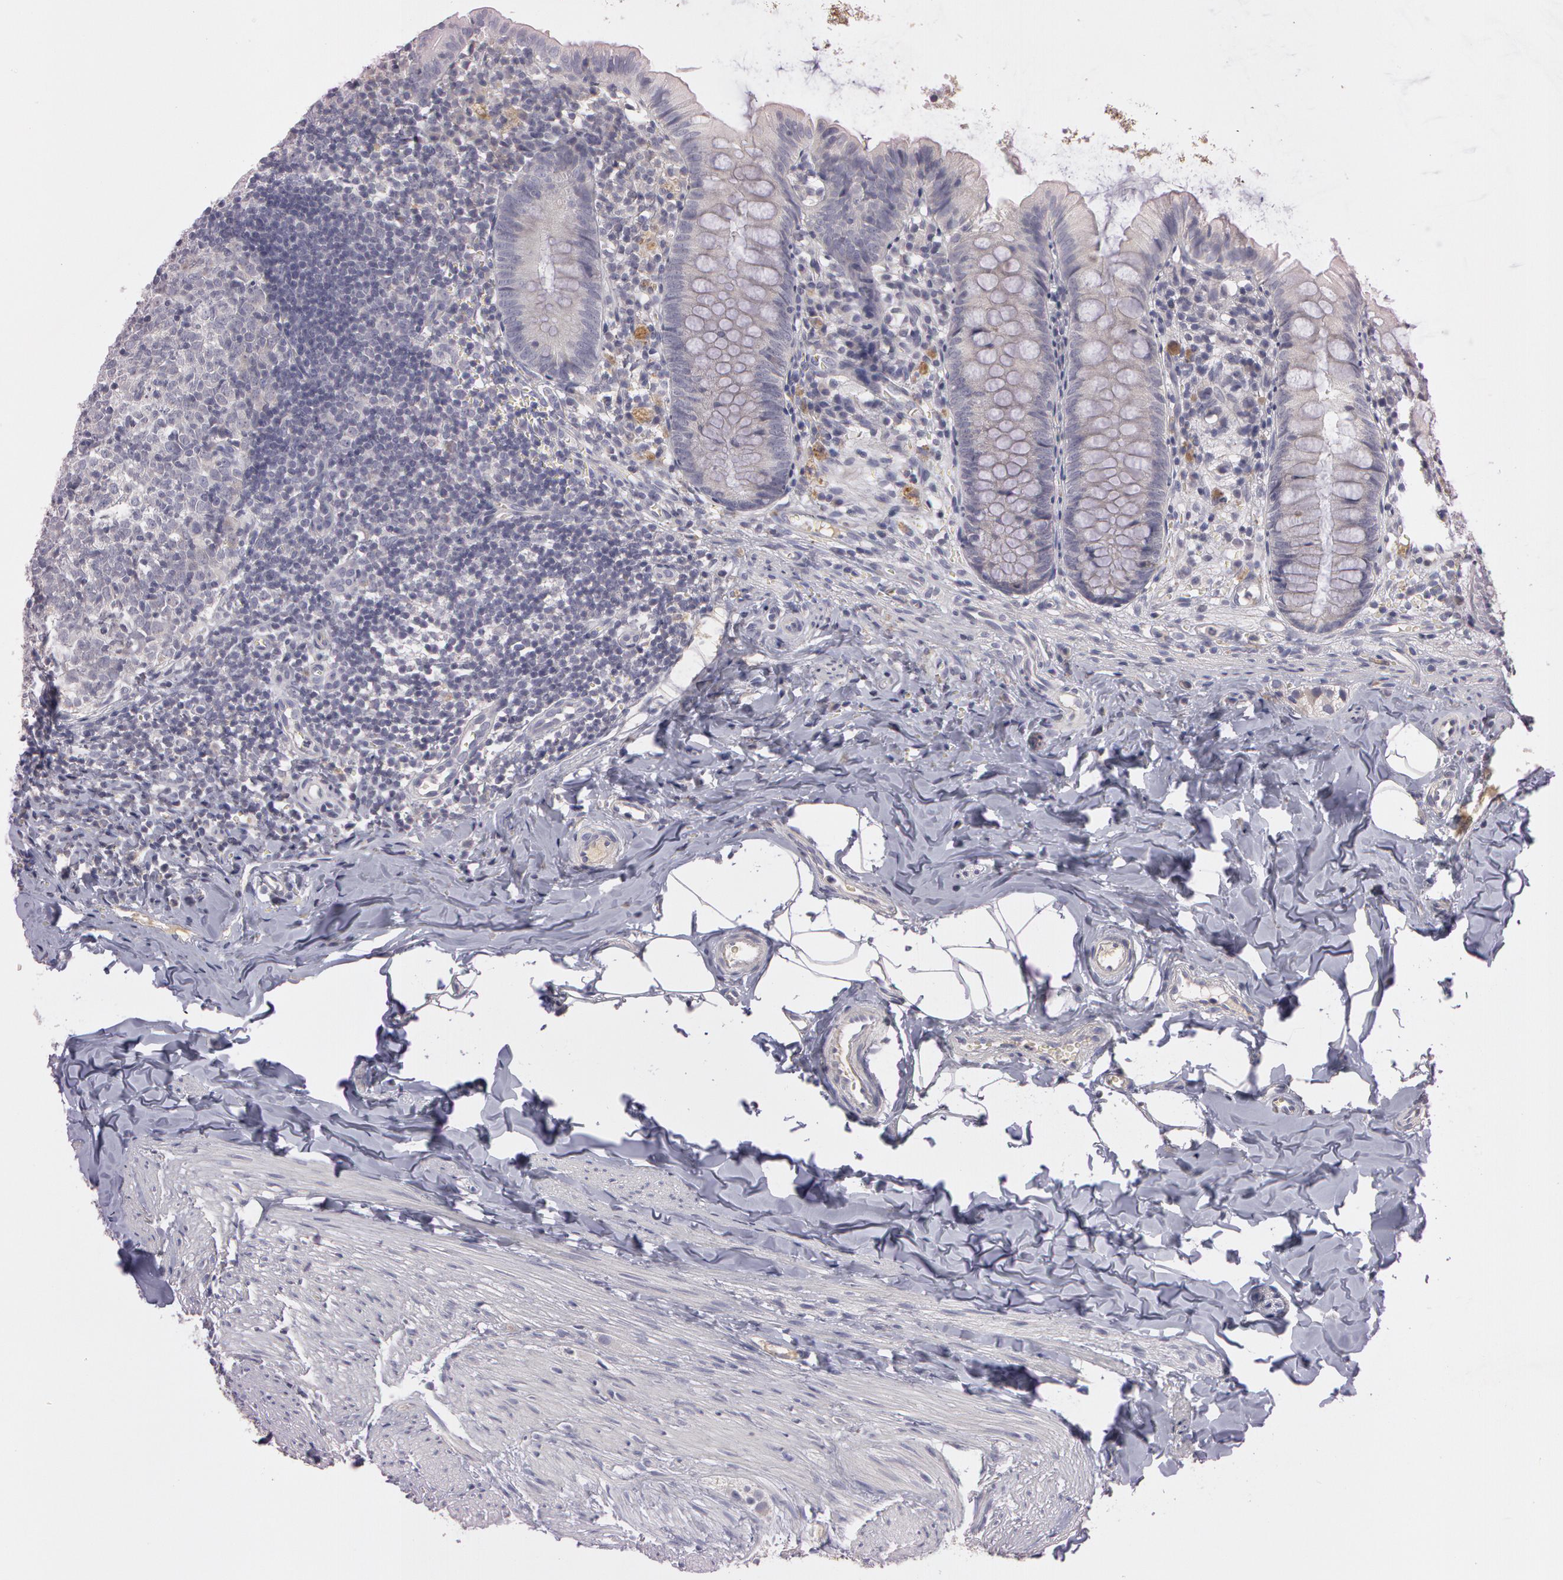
{"staining": {"intensity": "weak", "quantity": "25%-75%", "location": "cytoplasmic/membranous"}, "tissue": "appendix", "cell_type": "Glandular cells", "image_type": "normal", "snomed": [{"axis": "morphology", "description": "Normal tissue, NOS"}, {"axis": "topography", "description": "Appendix"}], "caption": "Immunohistochemical staining of benign appendix displays weak cytoplasmic/membranous protein positivity in approximately 25%-75% of glandular cells. Using DAB (brown) and hematoxylin (blue) stains, captured at high magnification using brightfield microscopy.", "gene": "MXRA5", "patient": {"sex": "female", "age": 9}}